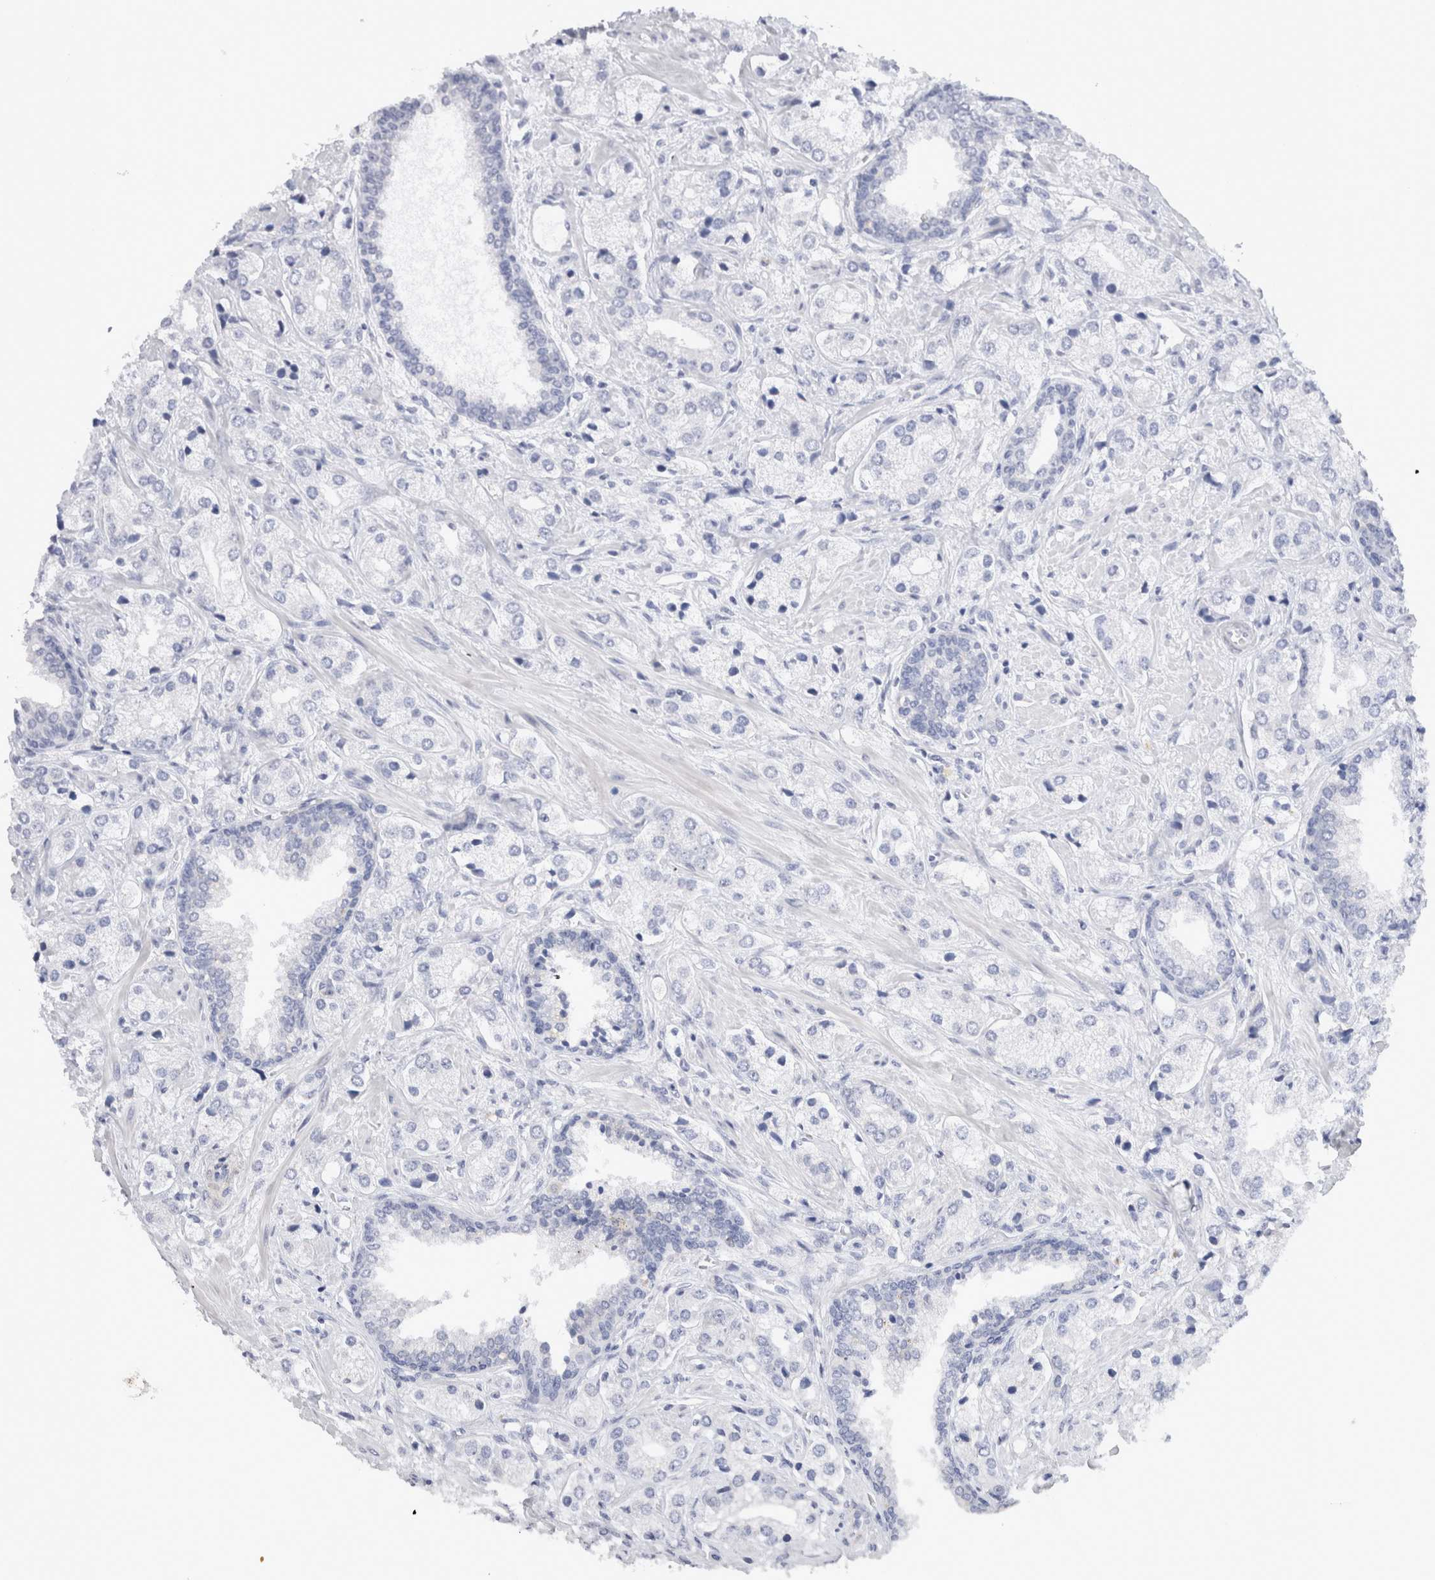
{"staining": {"intensity": "negative", "quantity": "none", "location": "none"}, "tissue": "prostate cancer", "cell_type": "Tumor cells", "image_type": "cancer", "snomed": [{"axis": "morphology", "description": "Adenocarcinoma, High grade"}, {"axis": "topography", "description": "Prostate"}], "caption": "IHC of prostate adenocarcinoma (high-grade) shows no positivity in tumor cells.", "gene": "C9orf50", "patient": {"sex": "male", "age": 66}}